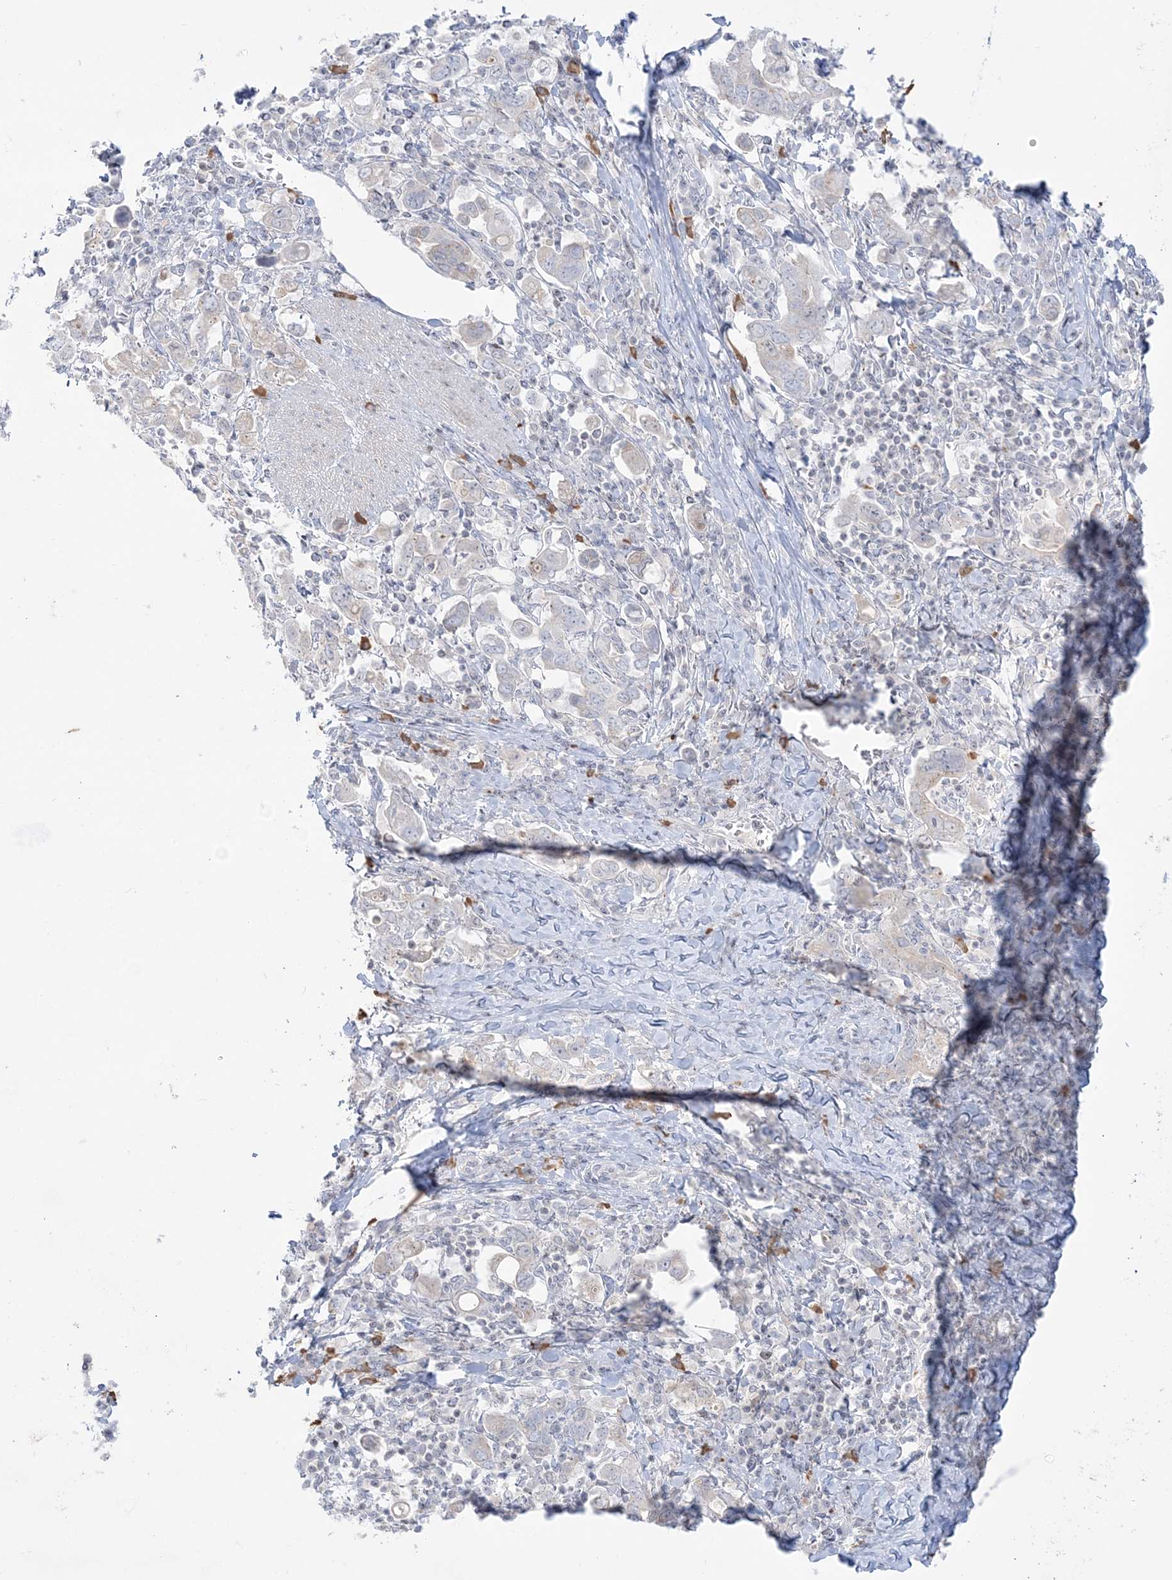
{"staining": {"intensity": "weak", "quantity": "<25%", "location": "cytoplasmic/membranous"}, "tissue": "stomach cancer", "cell_type": "Tumor cells", "image_type": "cancer", "snomed": [{"axis": "morphology", "description": "Adenocarcinoma, NOS"}, {"axis": "topography", "description": "Stomach, upper"}], "caption": "A high-resolution image shows immunohistochemistry (IHC) staining of stomach adenocarcinoma, which demonstrates no significant positivity in tumor cells.", "gene": "SH3BP4", "patient": {"sex": "male", "age": 62}}